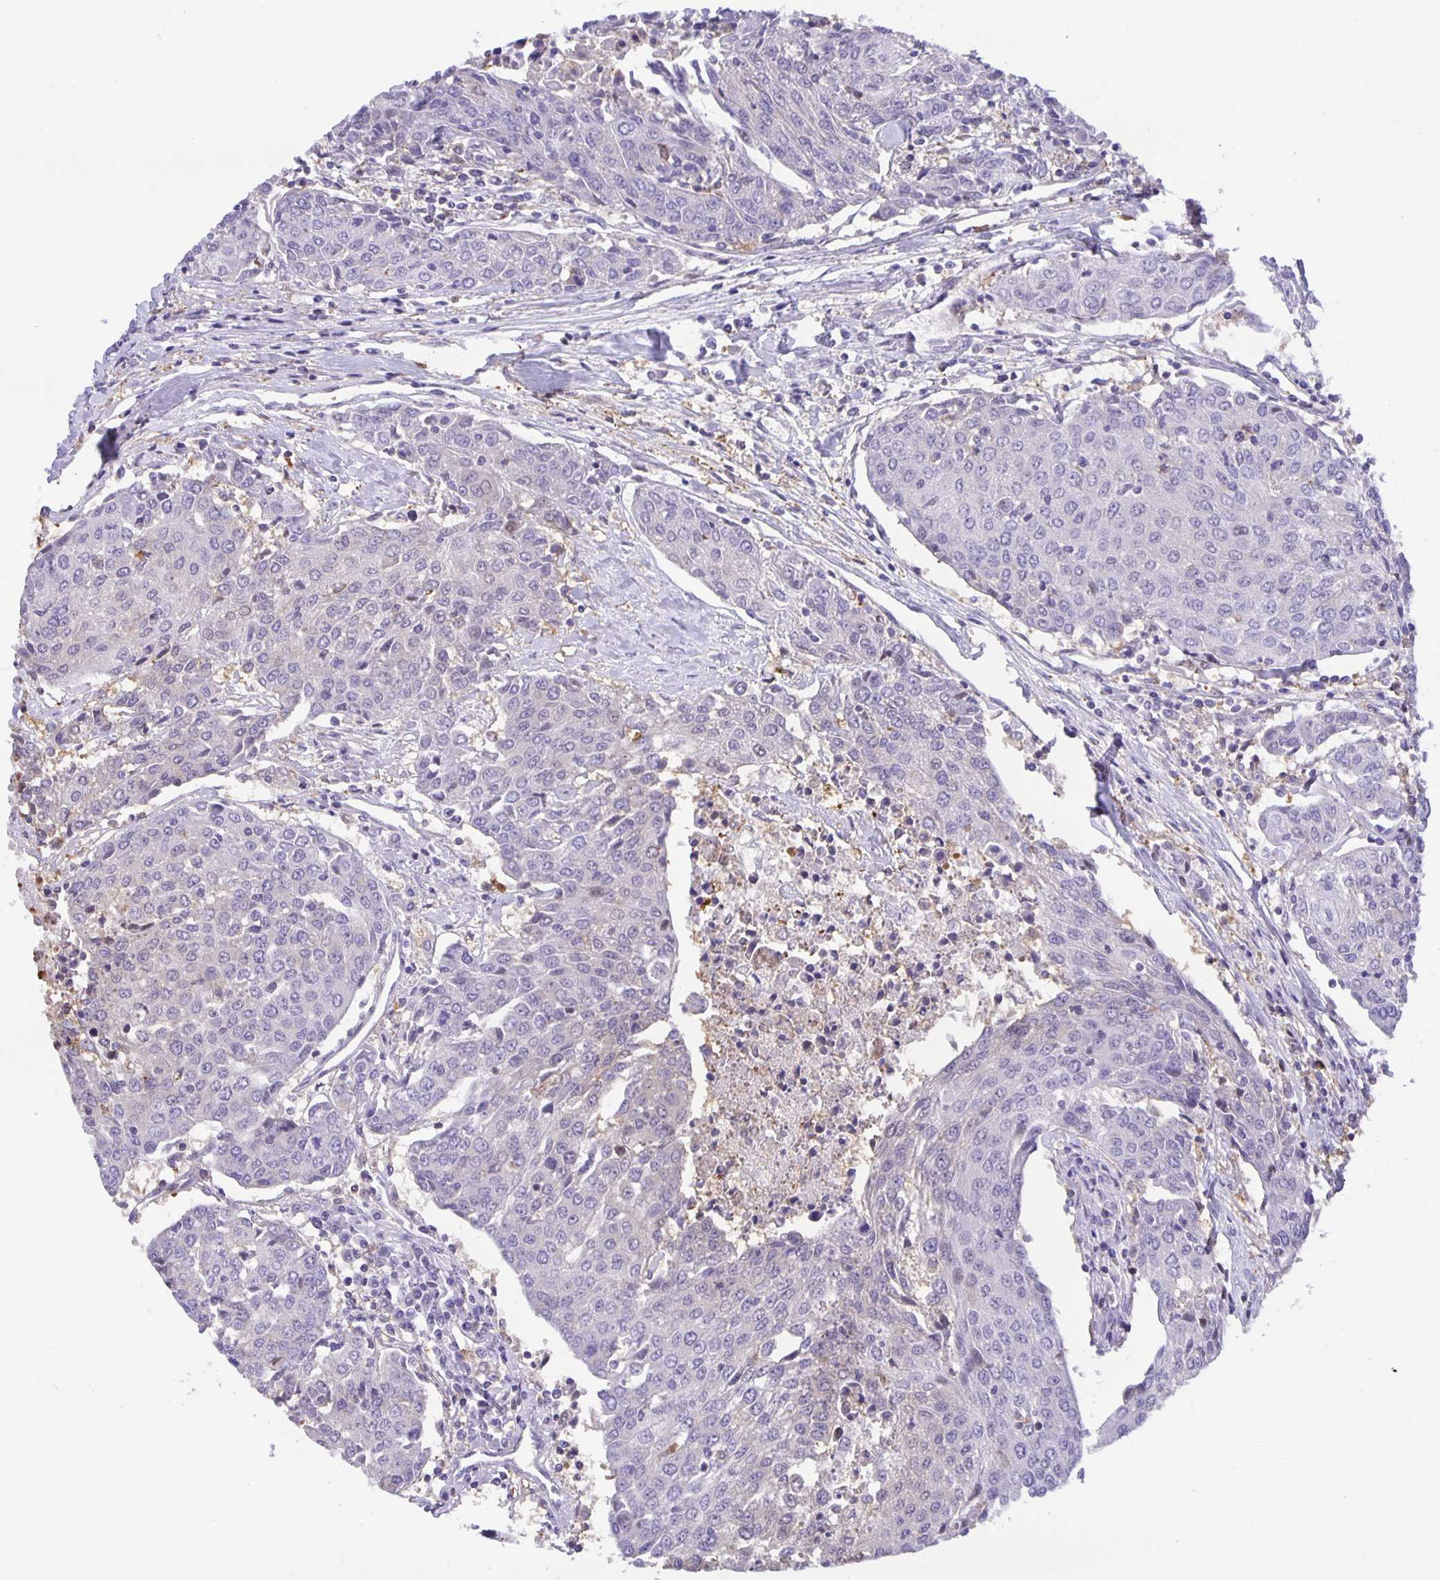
{"staining": {"intensity": "negative", "quantity": "none", "location": "none"}, "tissue": "urothelial cancer", "cell_type": "Tumor cells", "image_type": "cancer", "snomed": [{"axis": "morphology", "description": "Urothelial carcinoma, High grade"}, {"axis": "topography", "description": "Urinary bladder"}], "caption": "Urothelial cancer was stained to show a protein in brown. There is no significant expression in tumor cells.", "gene": "MARCHF6", "patient": {"sex": "female", "age": 85}}